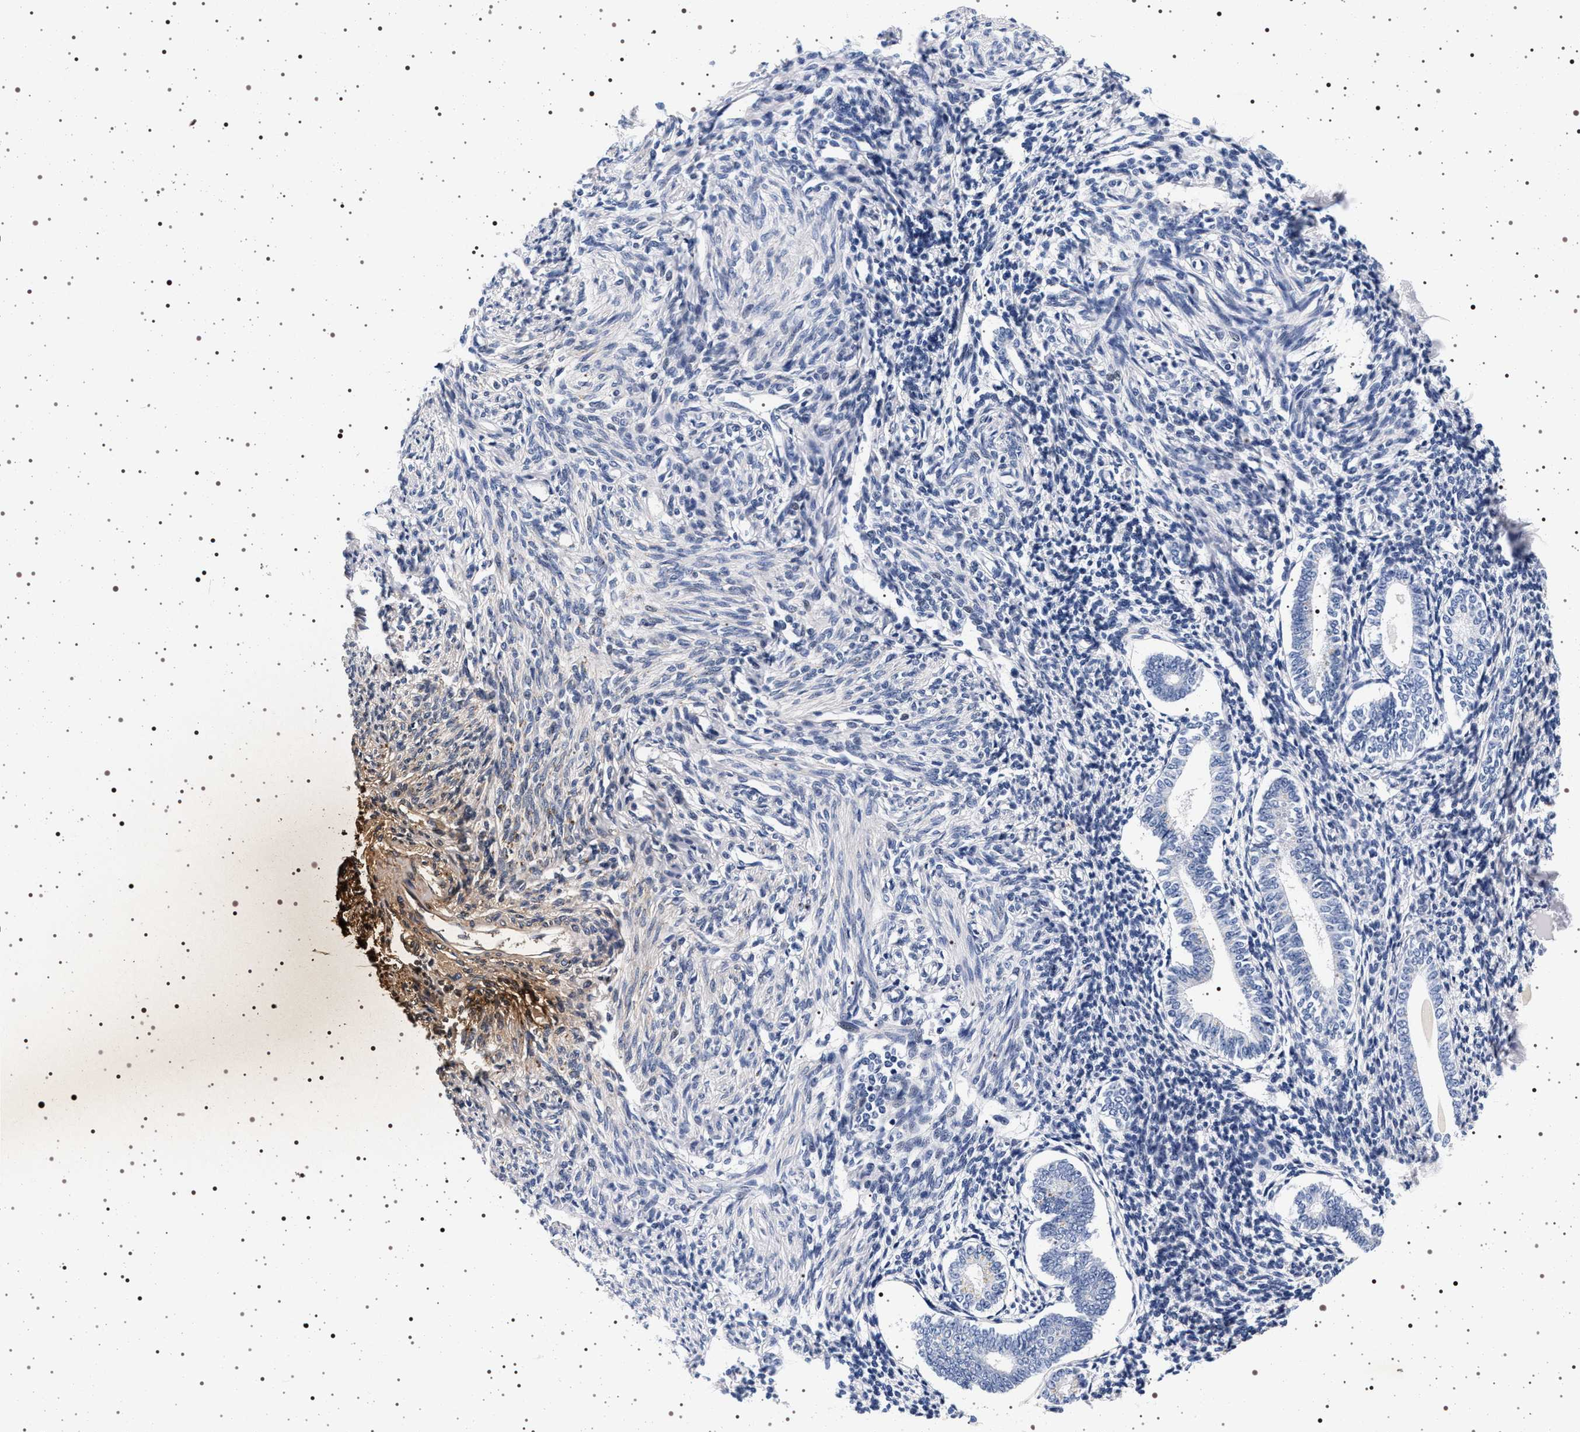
{"staining": {"intensity": "negative", "quantity": "none", "location": "none"}, "tissue": "endometrium", "cell_type": "Cells in endometrial stroma", "image_type": "normal", "snomed": [{"axis": "morphology", "description": "Normal tissue, NOS"}, {"axis": "topography", "description": "Endometrium"}], "caption": "An immunohistochemistry (IHC) photomicrograph of benign endometrium is shown. There is no staining in cells in endometrial stroma of endometrium.", "gene": "MAPK10", "patient": {"sex": "female", "age": 71}}